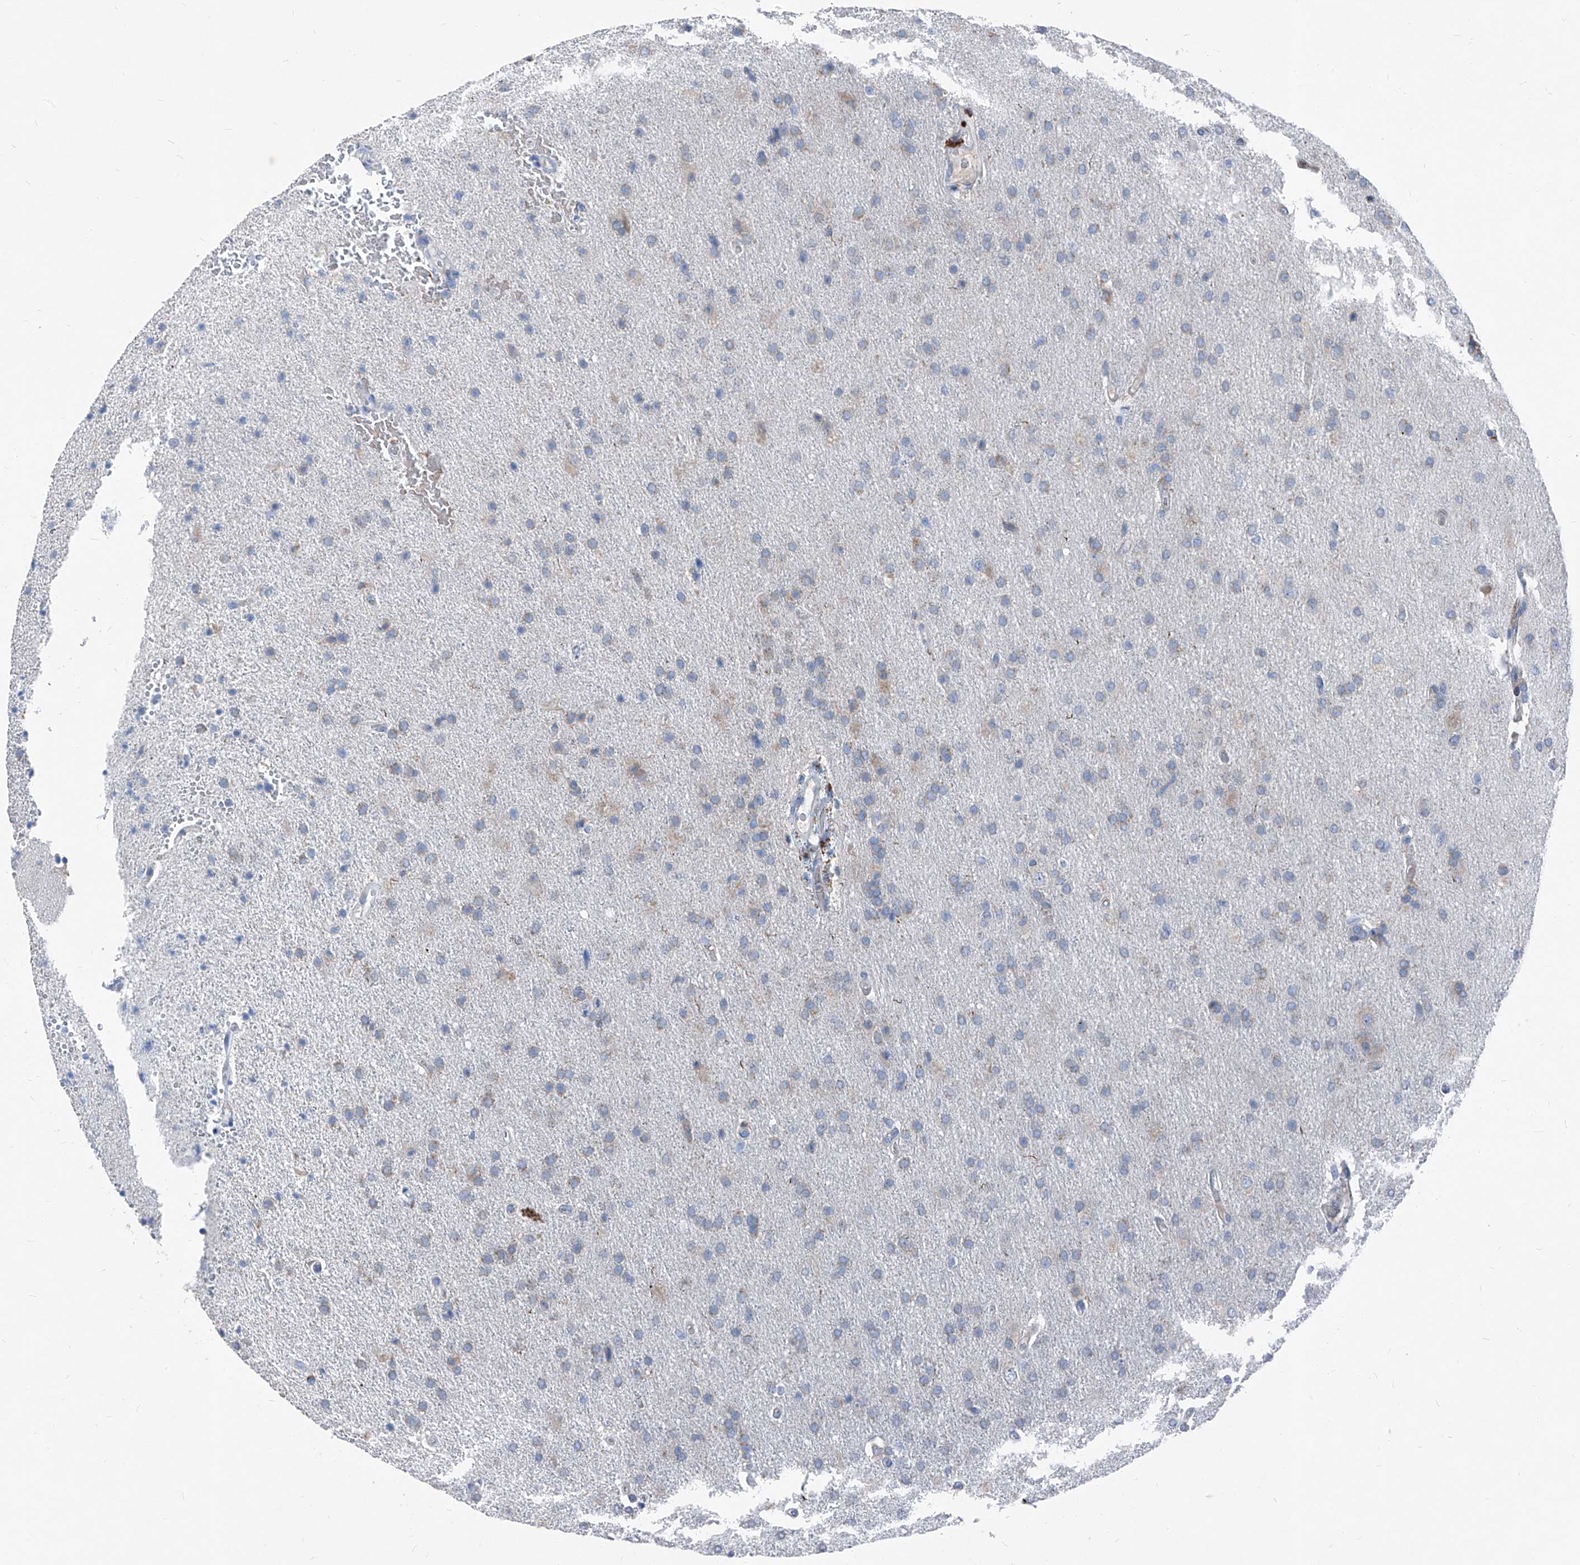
{"staining": {"intensity": "weak", "quantity": "<25%", "location": "cytoplasmic/membranous"}, "tissue": "glioma", "cell_type": "Tumor cells", "image_type": "cancer", "snomed": [{"axis": "morphology", "description": "Glioma, malignant, High grade"}, {"axis": "topography", "description": "Brain"}], "caption": "DAB (3,3'-diaminobenzidine) immunohistochemical staining of human glioma exhibits no significant staining in tumor cells. (Stains: DAB immunohistochemistry with hematoxylin counter stain, Microscopy: brightfield microscopy at high magnification).", "gene": "IFI27", "patient": {"sex": "male", "age": 72}}